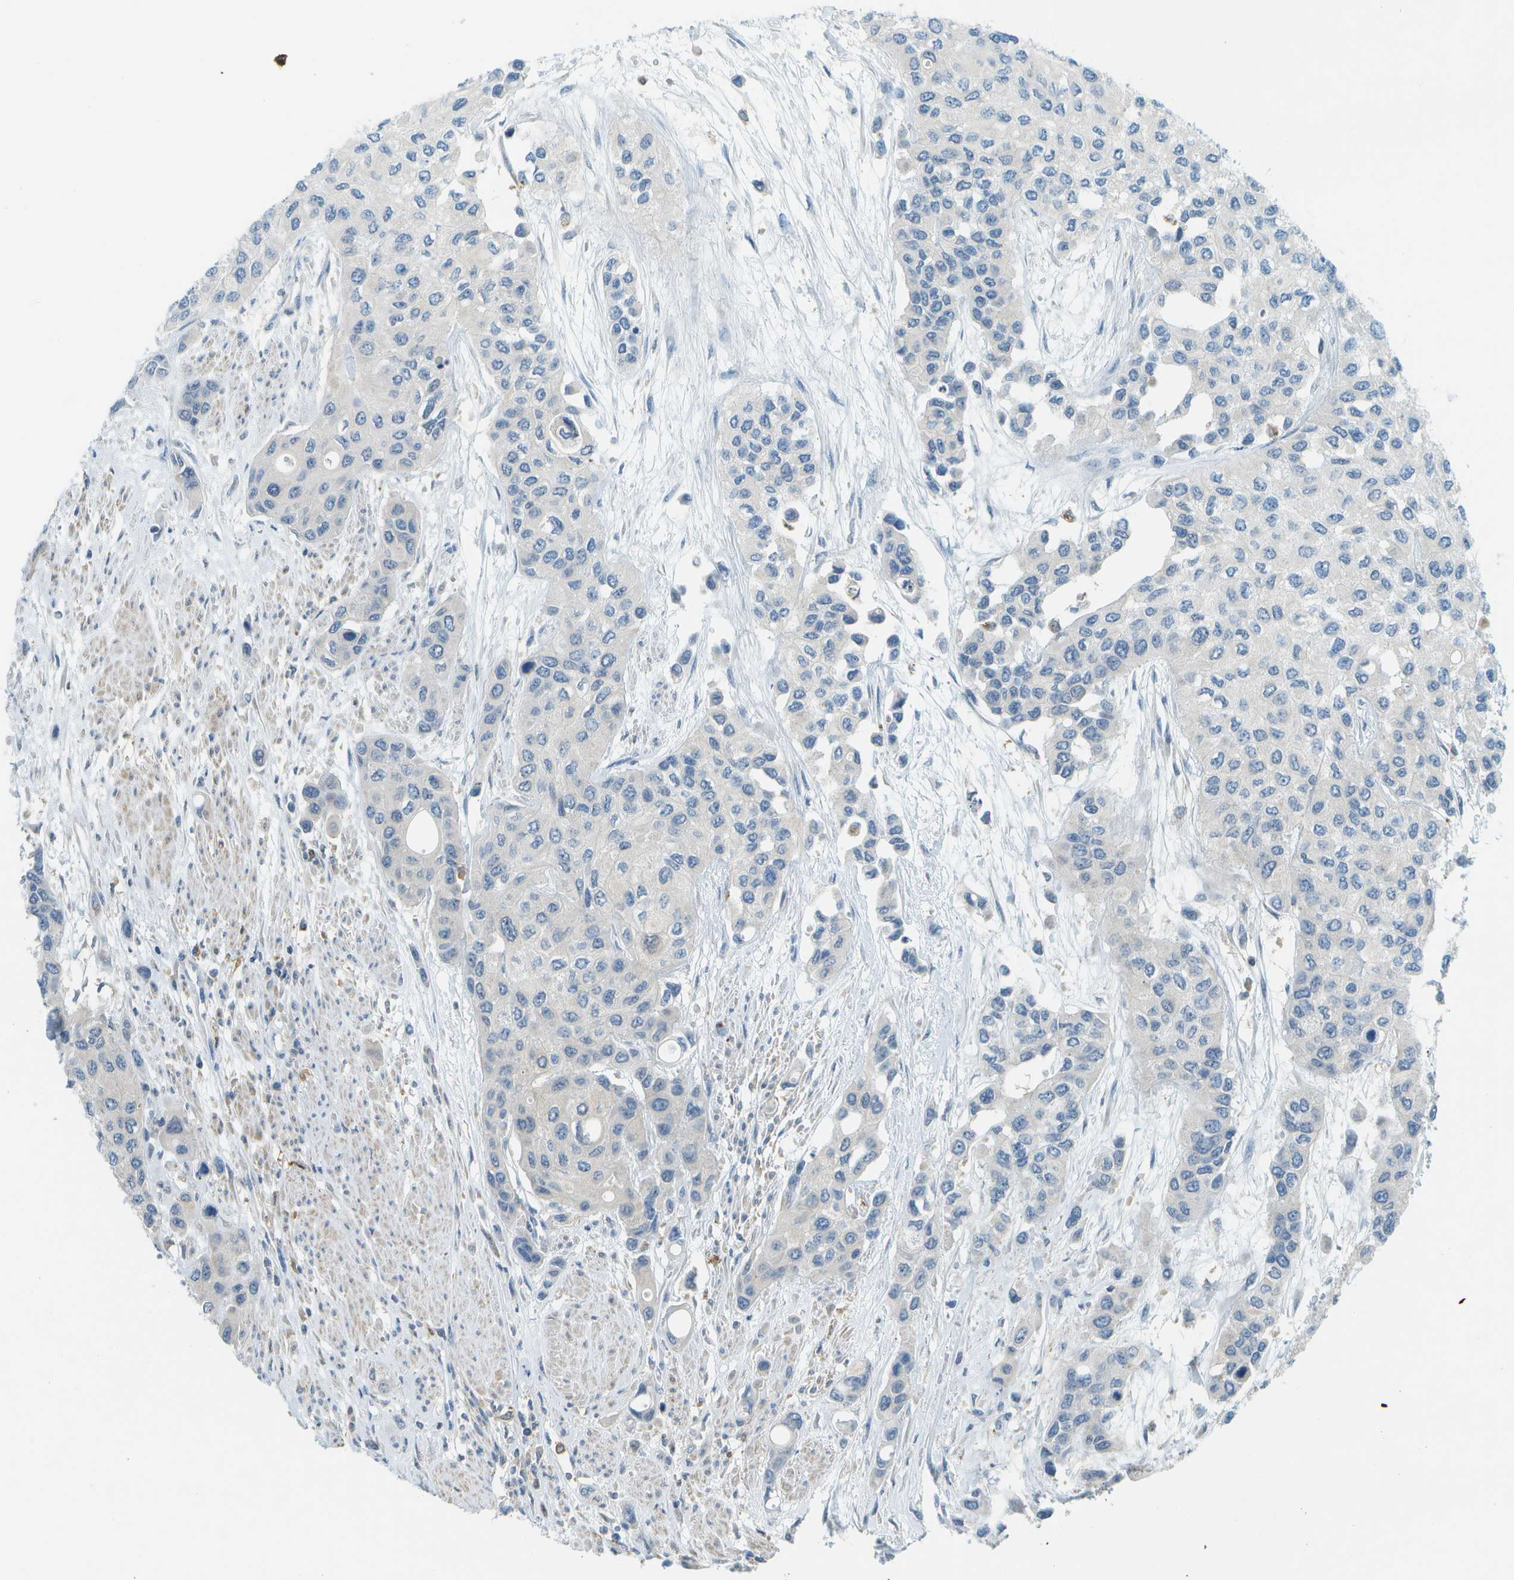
{"staining": {"intensity": "negative", "quantity": "none", "location": "none"}, "tissue": "urothelial cancer", "cell_type": "Tumor cells", "image_type": "cancer", "snomed": [{"axis": "morphology", "description": "Urothelial carcinoma, High grade"}, {"axis": "topography", "description": "Urinary bladder"}], "caption": "The immunohistochemistry histopathology image has no significant expression in tumor cells of urothelial cancer tissue. (Brightfield microscopy of DAB (3,3'-diaminobenzidine) immunohistochemistry (IHC) at high magnification).", "gene": "CDH23", "patient": {"sex": "female", "age": 56}}